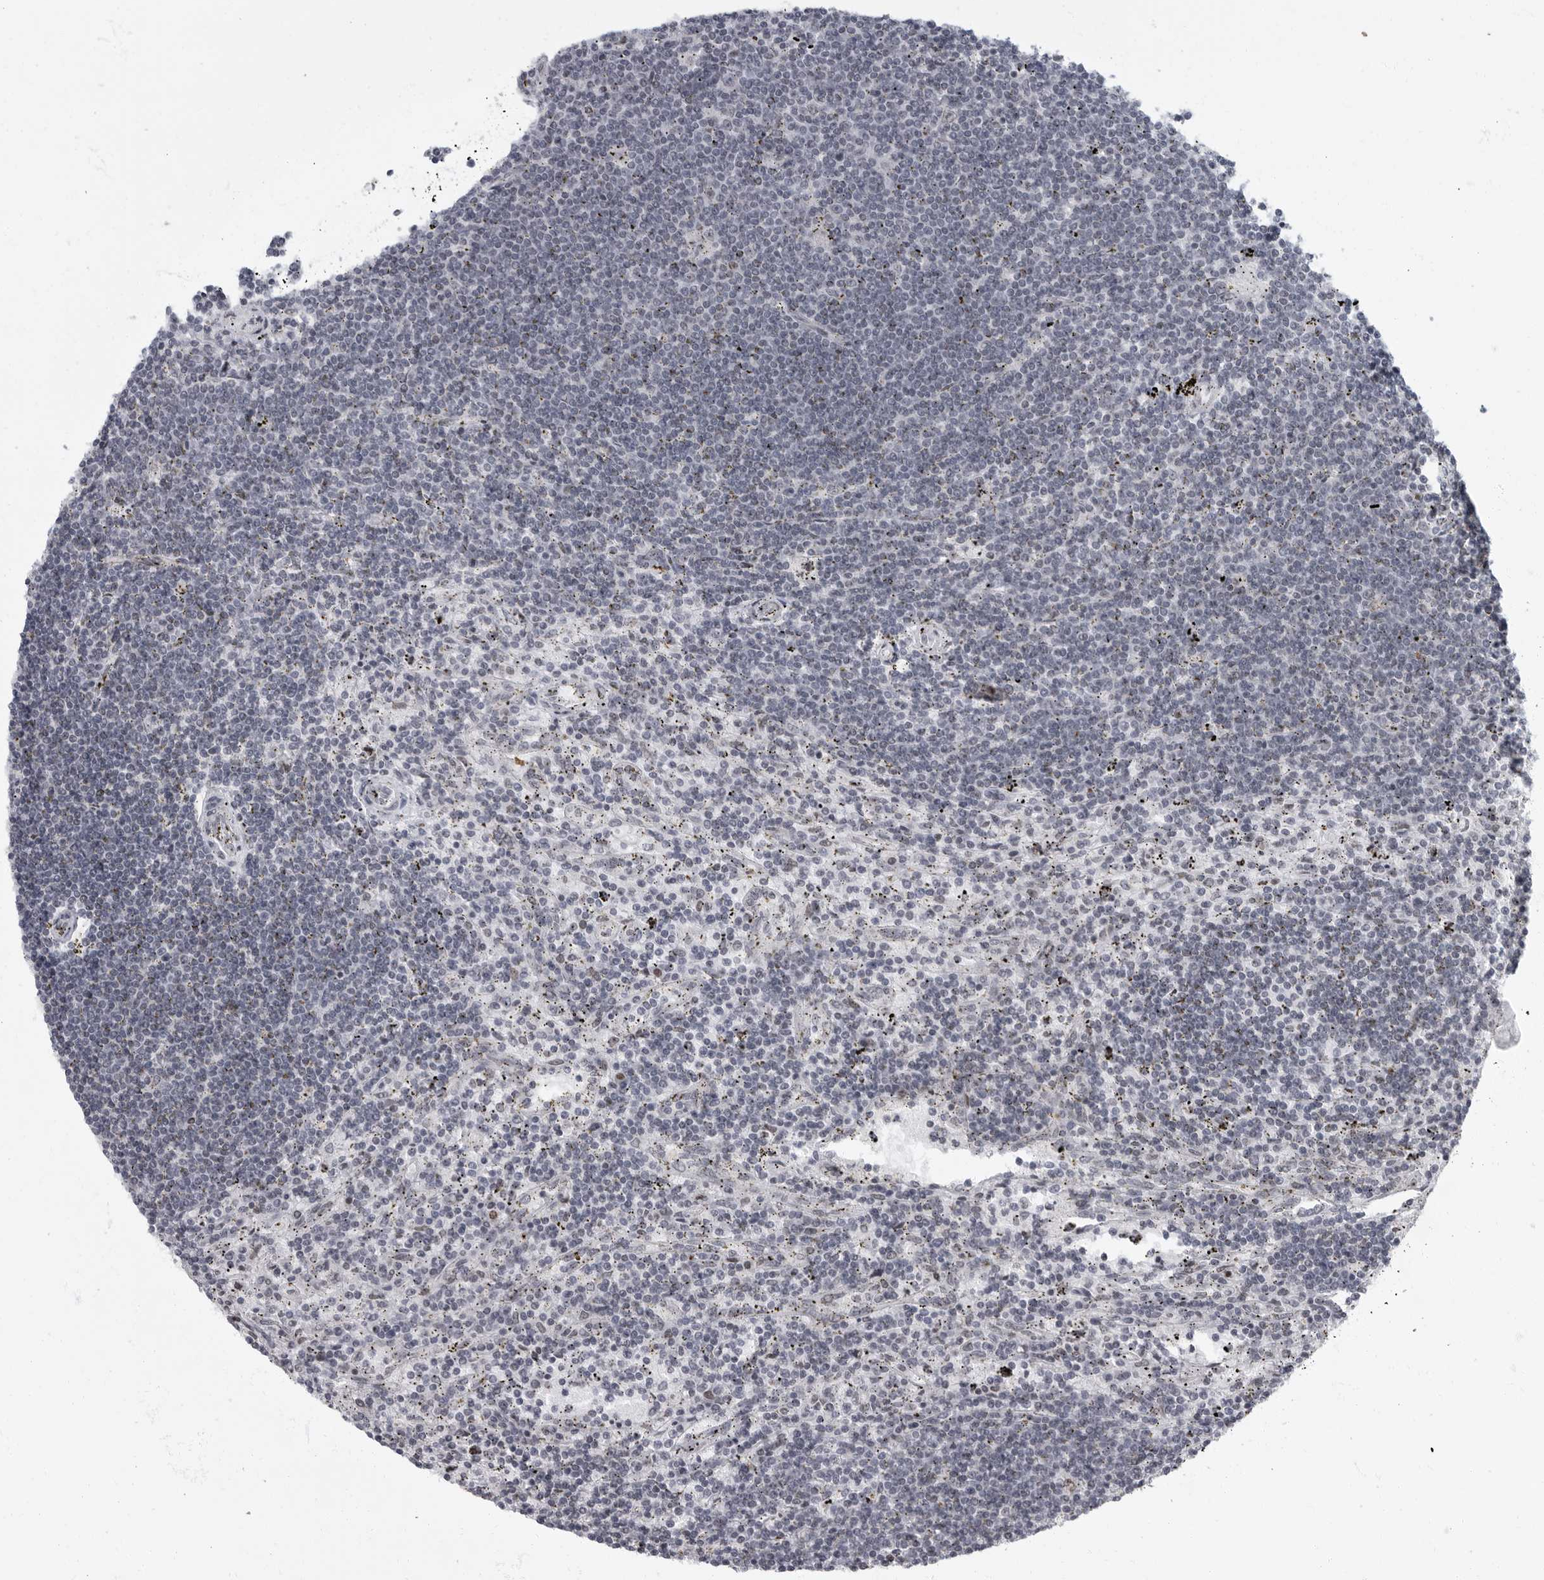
{"staining": {"intensity": "negative", "quantity": "none", "location": "none"}, "tissue": "lymphoma", "cell_type": "Tumor cells", "image_type": "cancer", "snomed": [{"axis": "morphology", "description": "Malignant lymphoma, non-Hodgkin's type, Low grade"}, {"axis": "topography", "description": "Spleen"}], "caption": "Immunohistochemistry photomicrograph of human low-grade malignant lymphoma, non-Hodgkin's type stained for a protein (brown), which displays no expression in tumor cells.", "gene": "EVI5", "patient": {"sex": "male", "age": 76}}